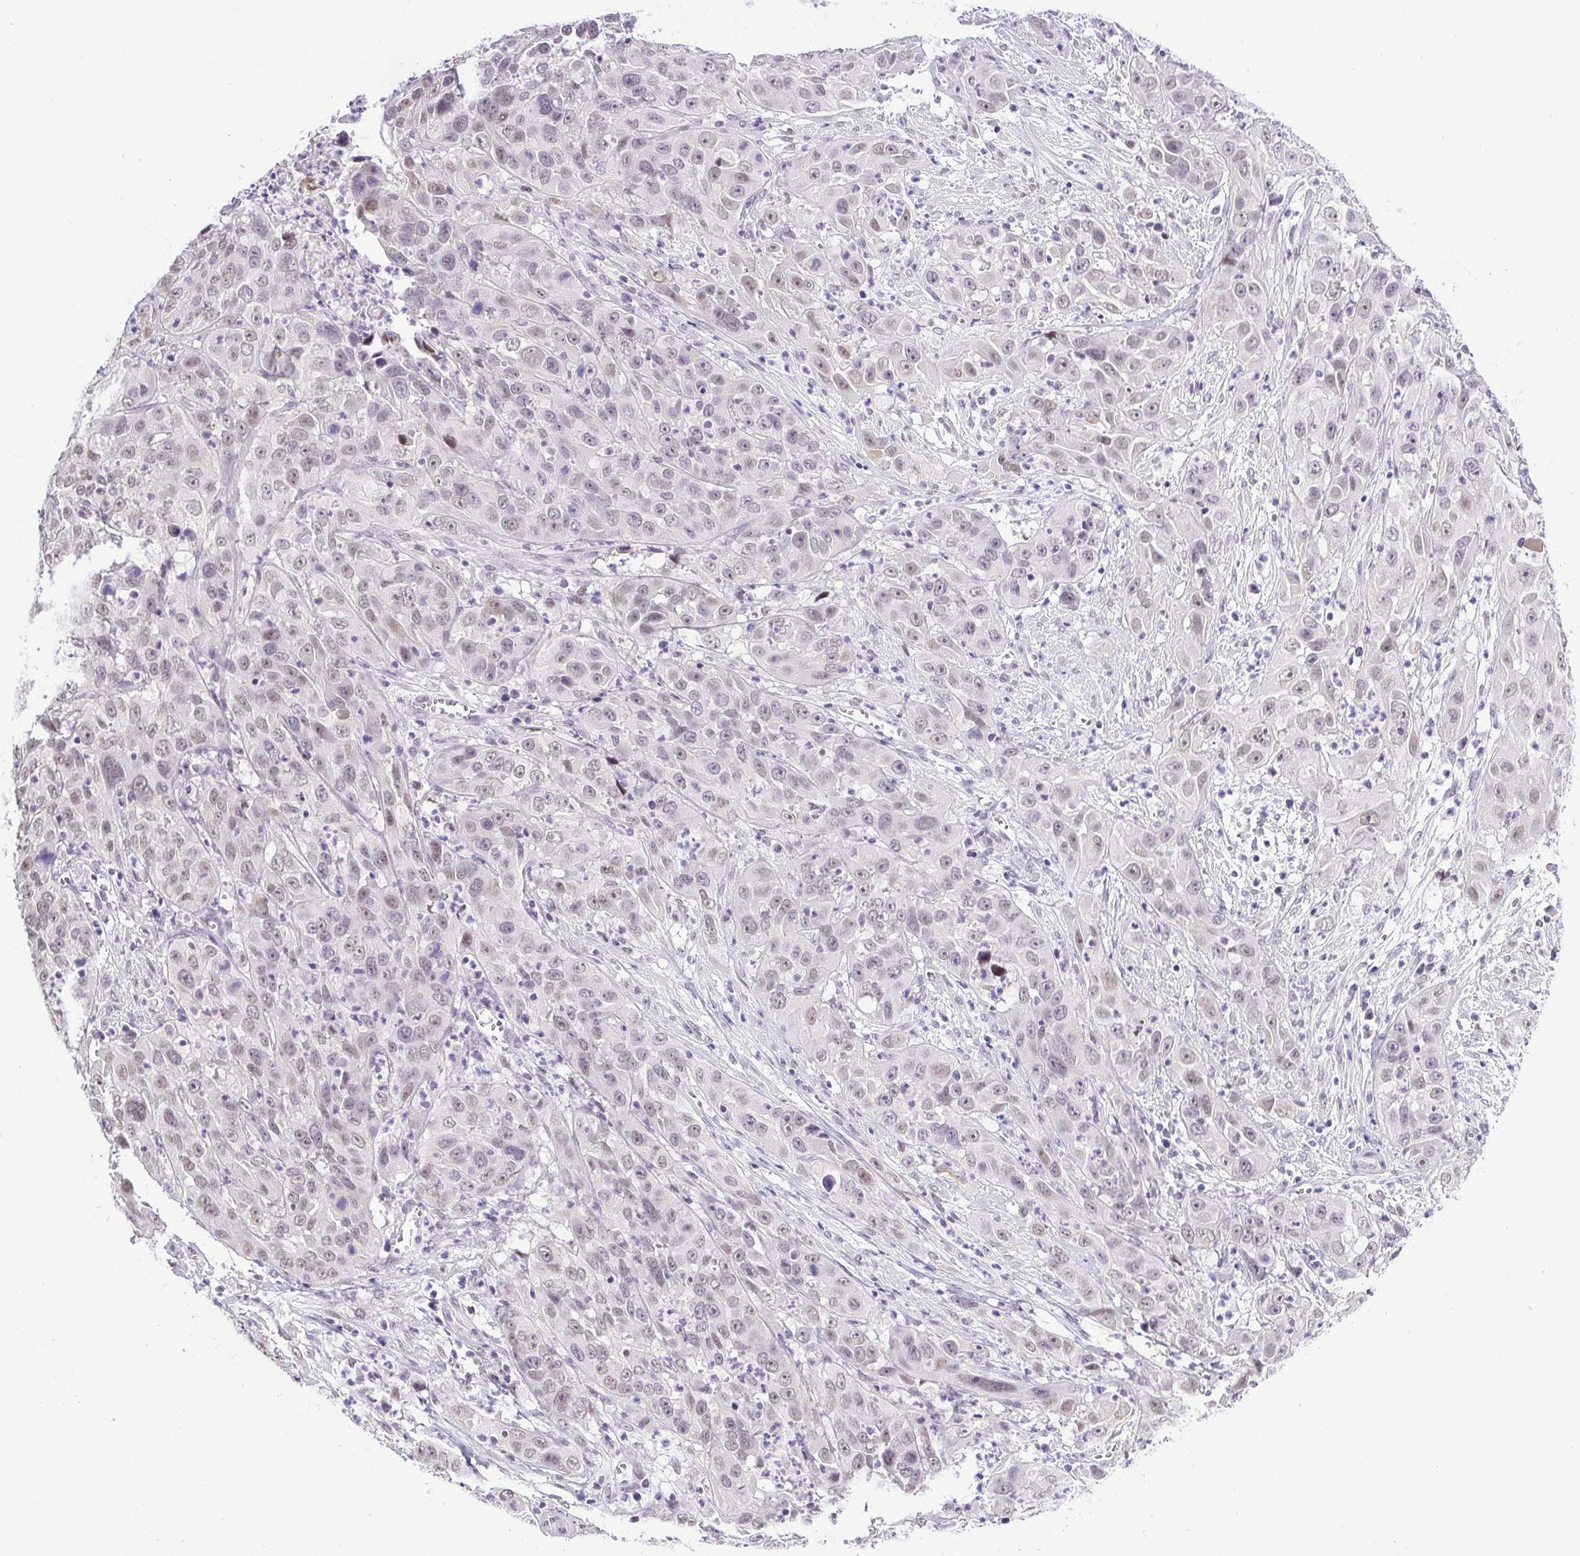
{"staining": {"intensity": "weak", "quantity": ">75%", "location": "nuclear"}, "tissue": "cervical cancer", "cell_type": "Tumor cells", "image_type": "cancer", "snomed": [{"axis": "morphology", "description": "Squamous cell carcinoma, NOS"}, {"axis": "topography", "description": "Cervix"}], "caption": "High-magnification brightfield microscopy of cervical cancer (squamous cell carcinoma) stained with DAB (3,3'-diaminobenzidine) (brown) and counterstained with hematoxylin (blue). tumor cells exhibit weak nuclear expression is identified in approximately>75% of cells.", "gene": "WNT10B", "patient": {"sex": "female", "age": 32}}